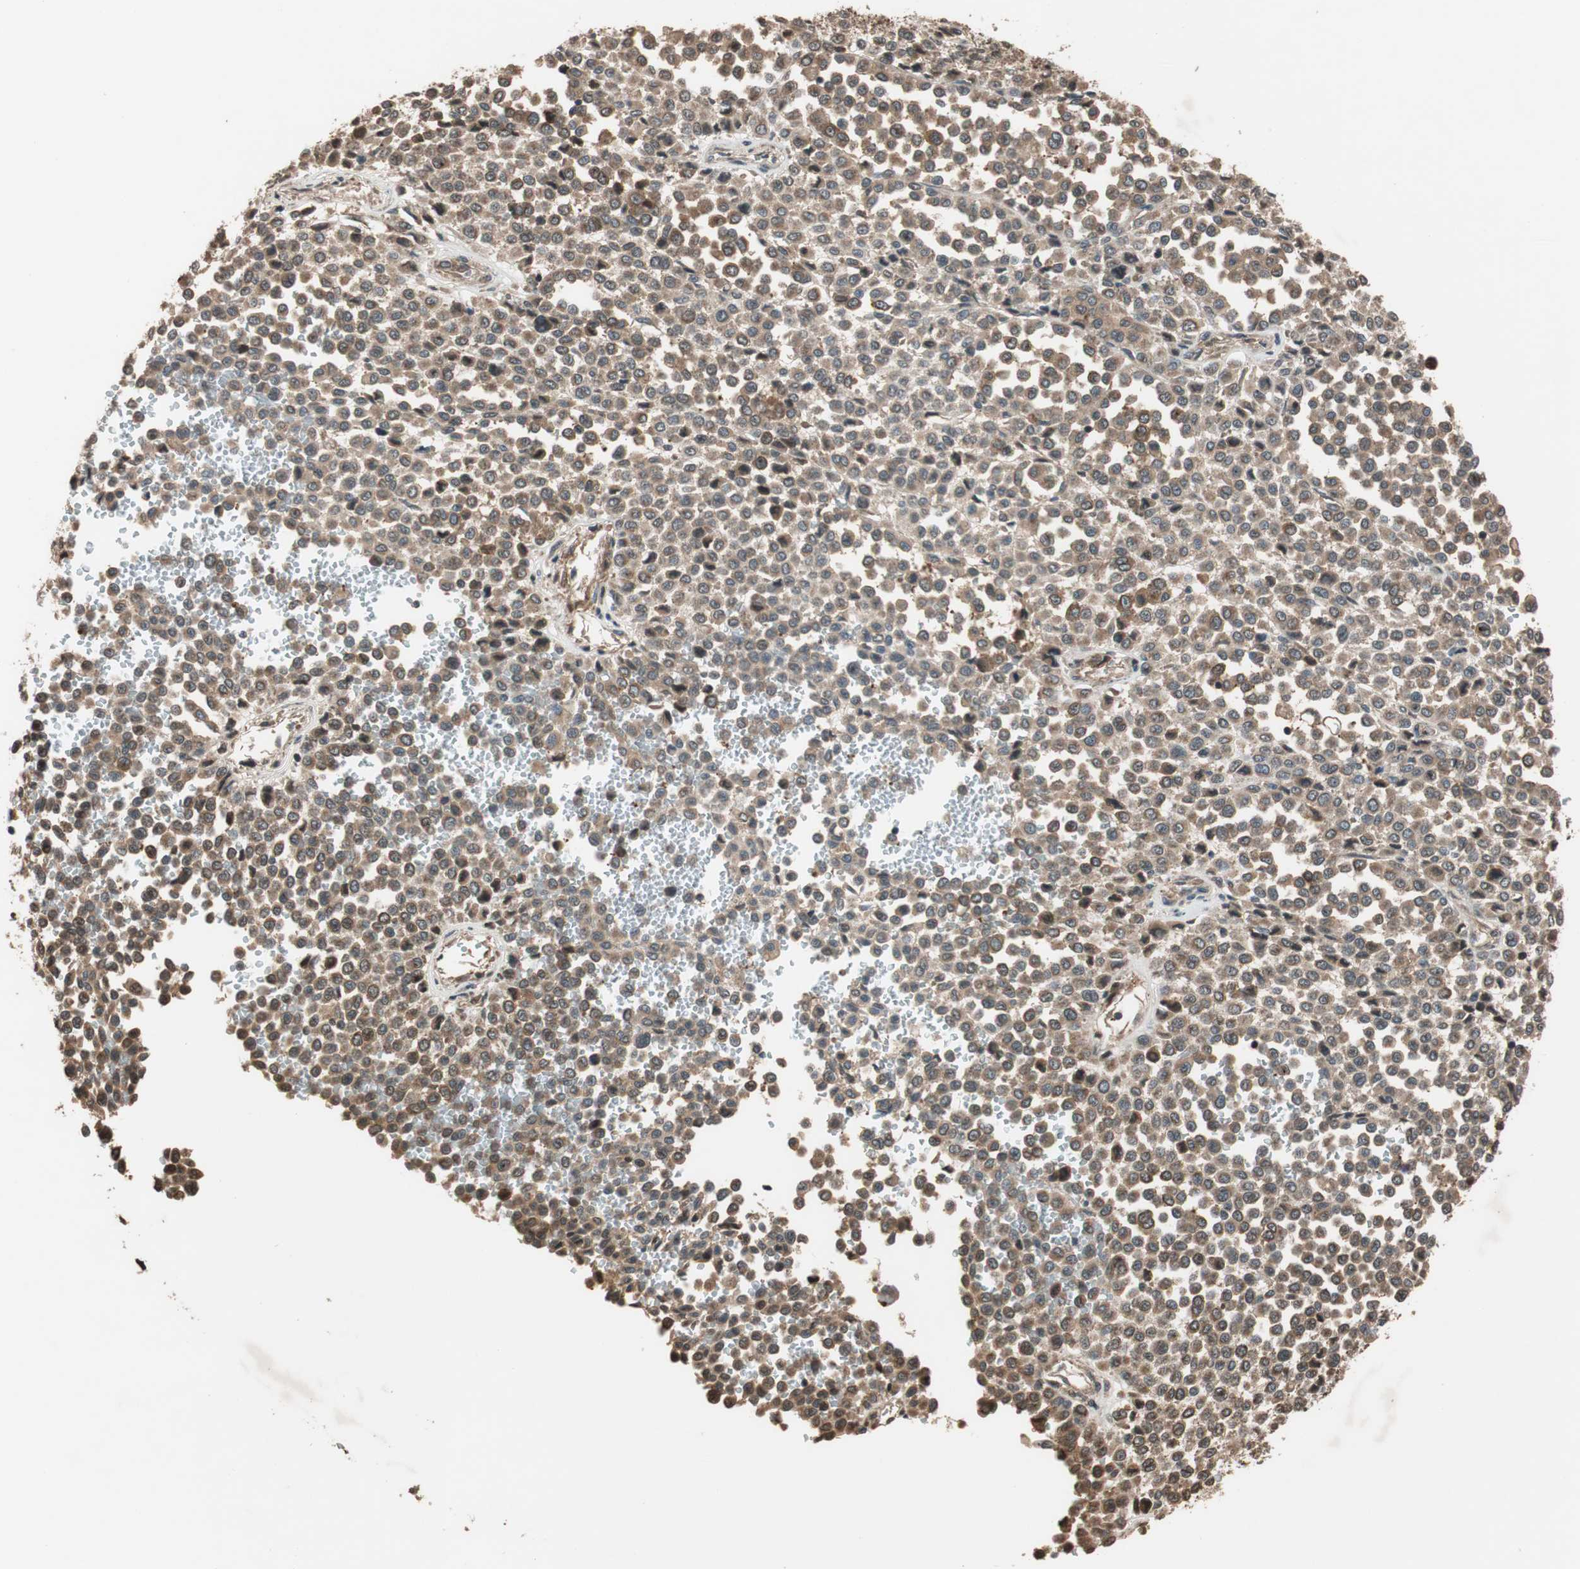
{"staining": {"intensity": "moderate", "quantity": ">75%", "location": "cytoplasmic/membranous"}, "tissue": "melanoma", "cell_type": "Tumor cells", "image_type": "cancer", "snomed": [{"axis": "morphology", "description": "Malignant melanoma, Metastatic site"}, {"axis": "topography", "description": "Pancreas"}], "caption": "Immunohistochemical staining of melanoma exhibits medium levels of moderate cytoplasmic/membranous positivity in about >75% of tumor cells.", "gene": "TMEM230", "patient": {"sex": "female", "age": 30}}